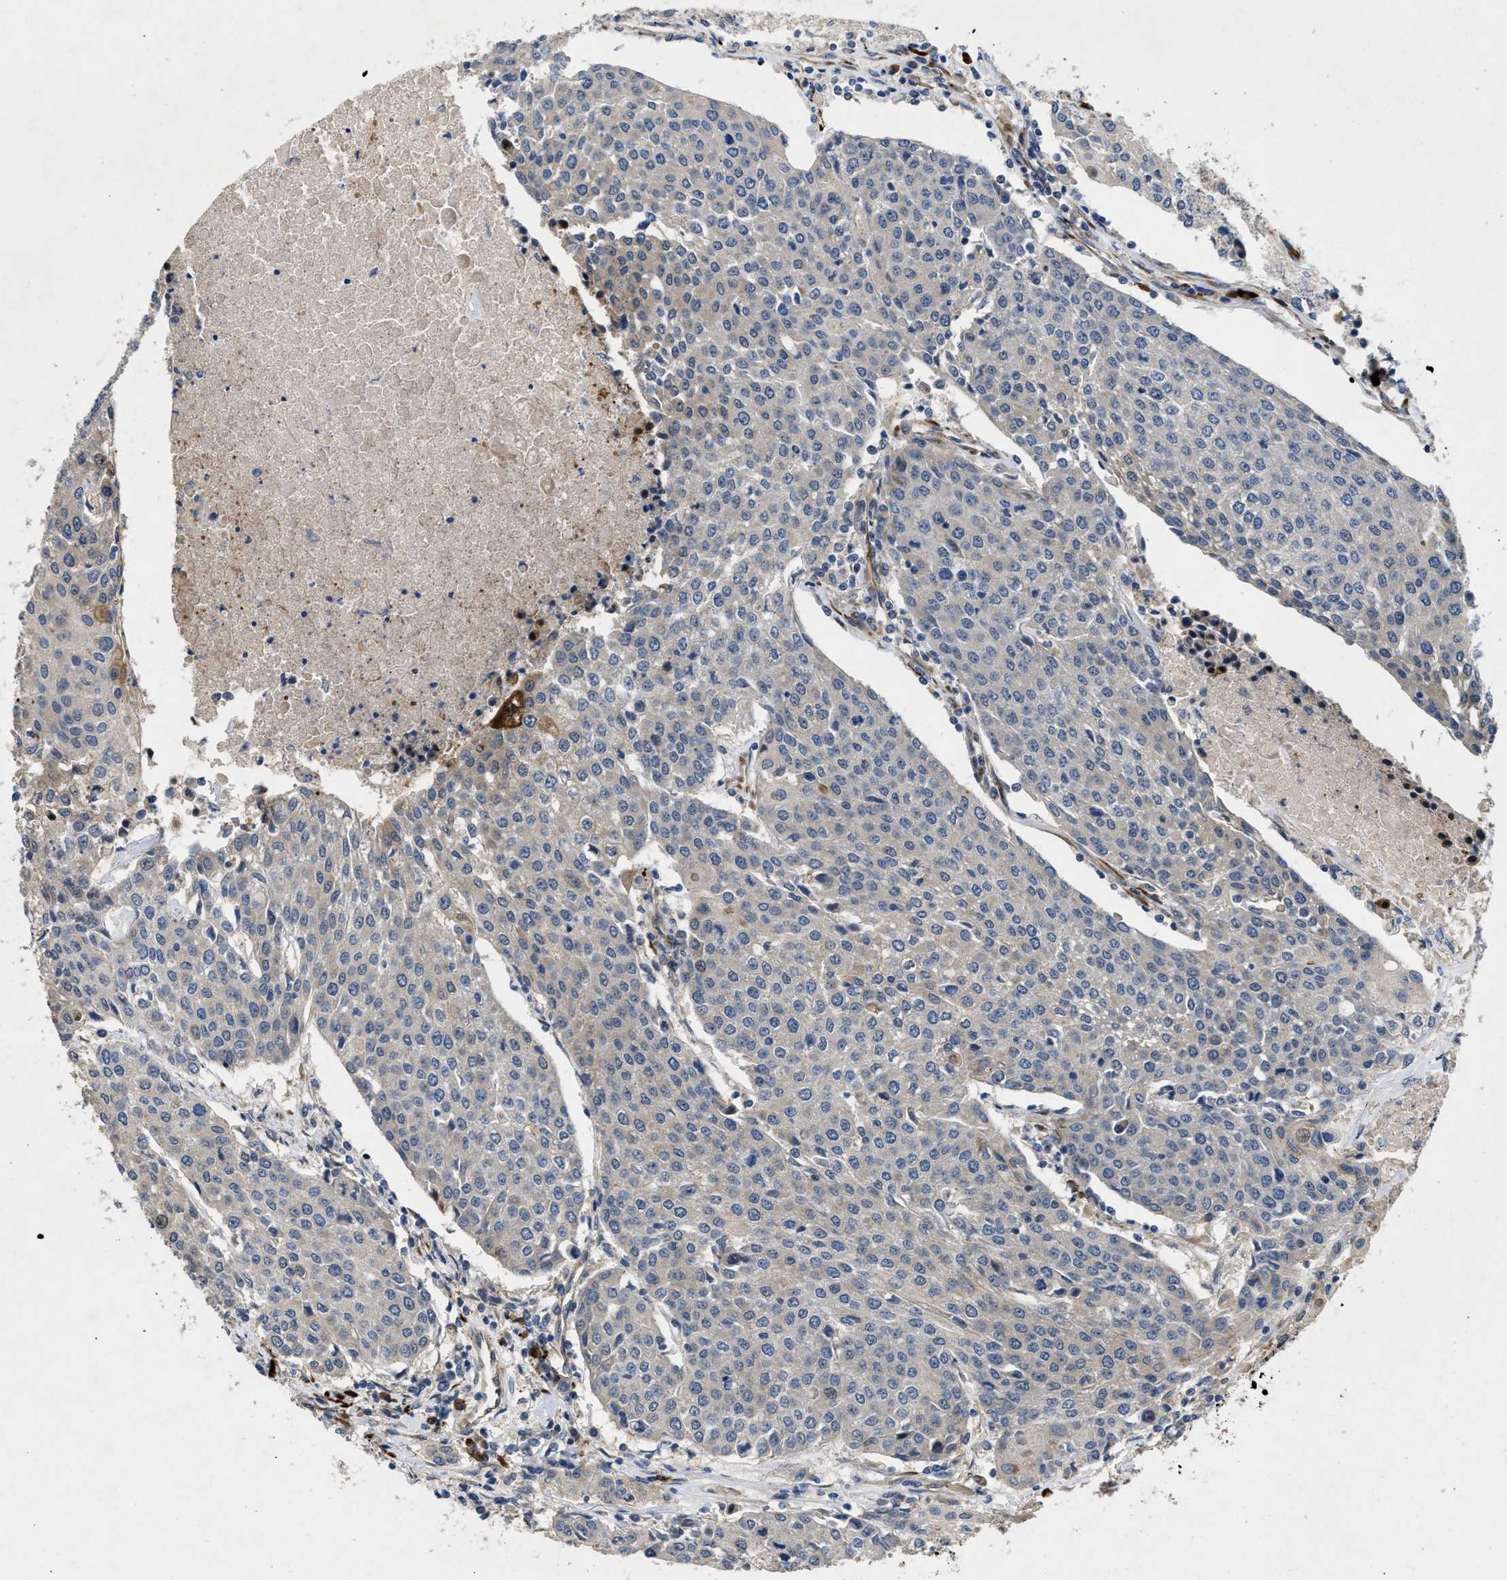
{"staining": {"intensity": "negative", "quantity": "none", "location": "none"}, "tissue": "urothelial cancer", "cell_type": "Tumor cells", "image_type": "cancer", "snomed": [{"axis": "morphology", "description": "Urothelial carcinoma, High grade"}, {"axis": "topography", "description": "Urinary bladder"}], "caption": "A high-resolution photomicrograph shows IHC staining of urothelial carcinoma (high-grade), which reveals no significant staining in tumor cells.", "gene": "HSPA12B", "patient": {"sex": "female", "age": 85}}